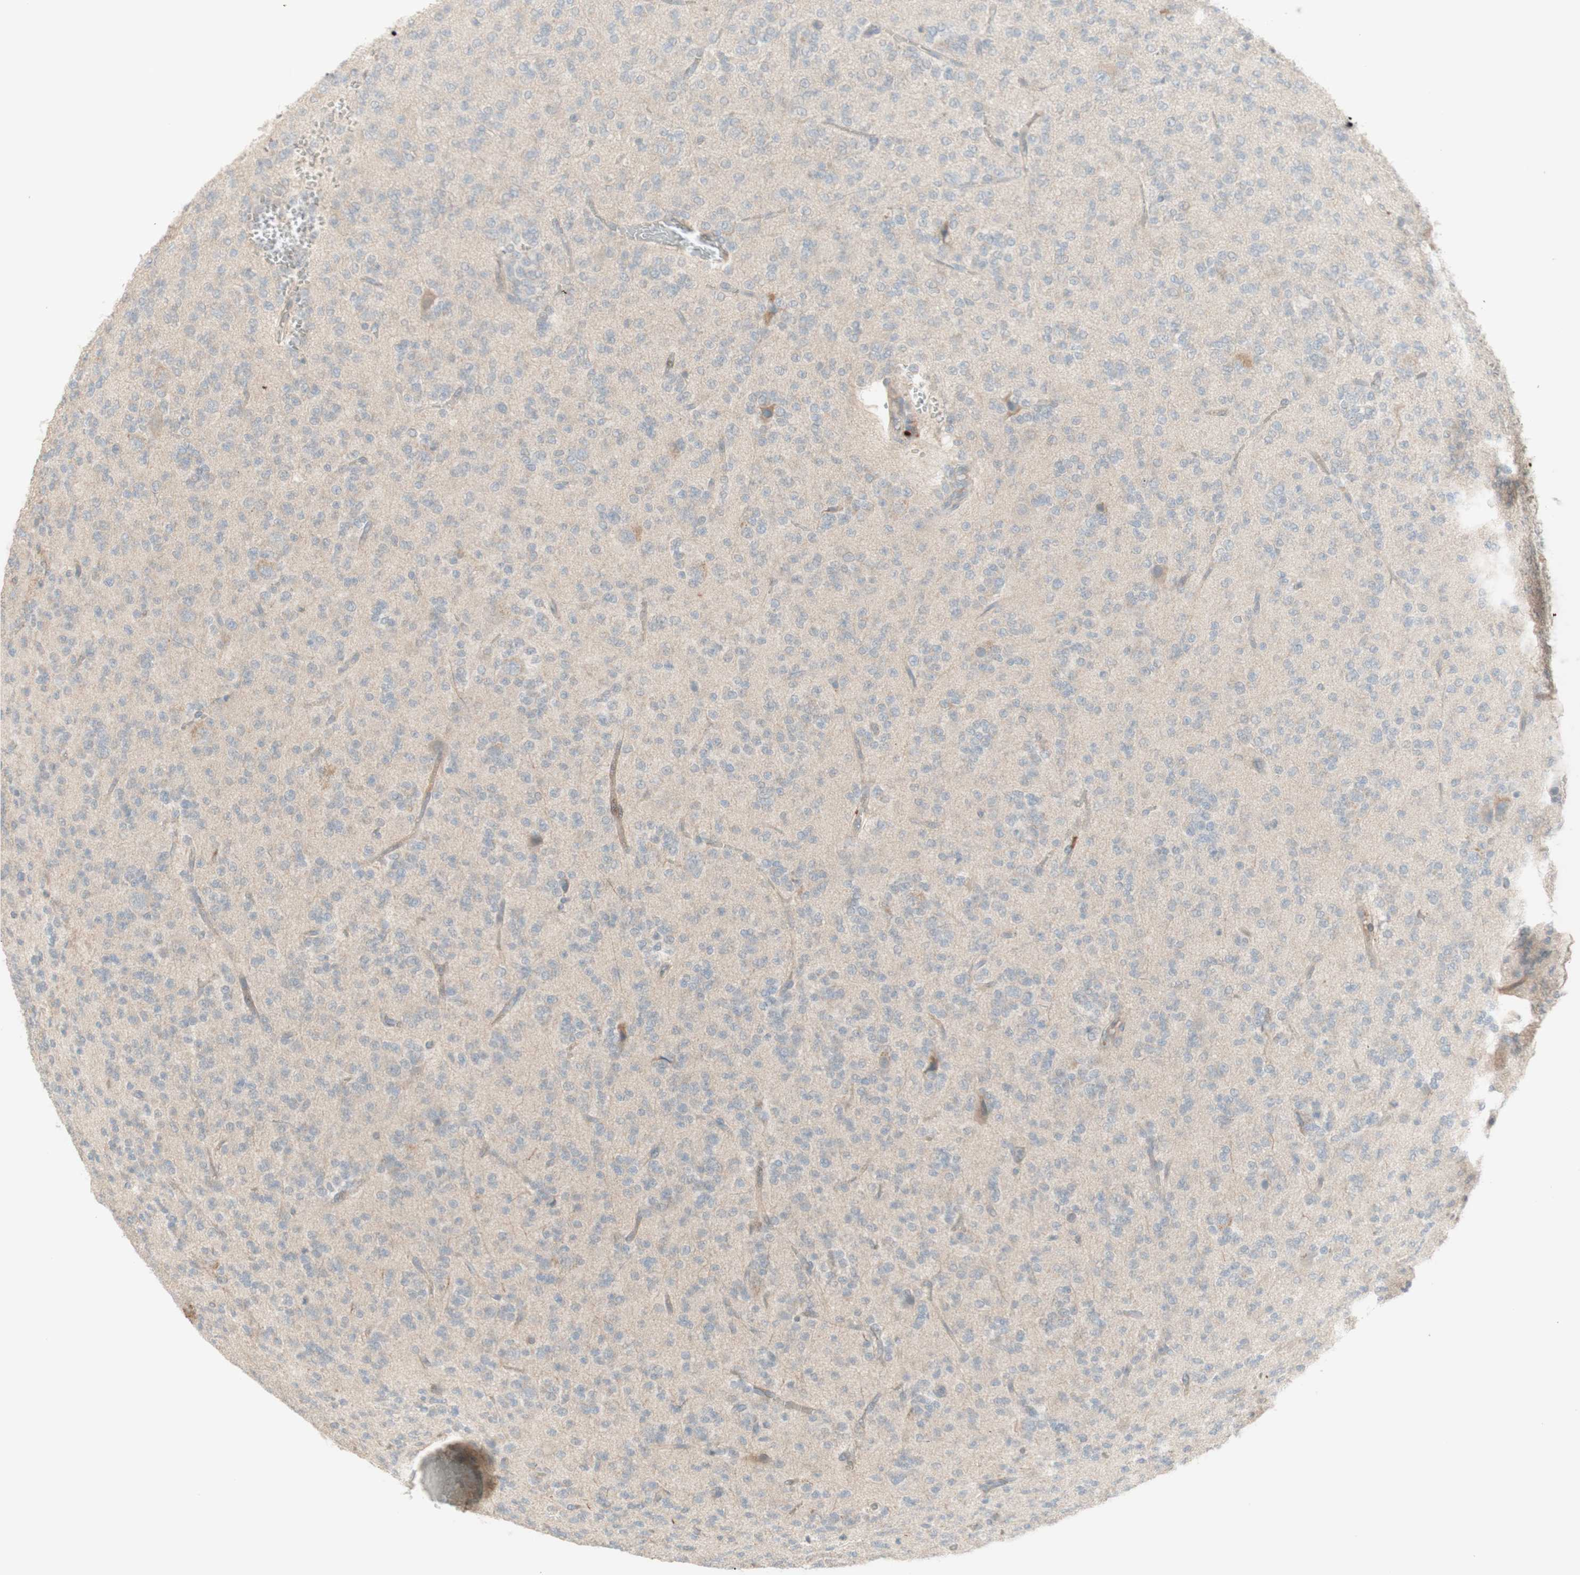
{"staining": {"intensity": "weak", "quantity": "<25%", "location": "cytoplasmic/membranous"}, "tissue": "glioma", "cell_type": "Tumor cells", "image_type": "cancer", "snomed": [{"axis": "morphology", "description": "Glioma, malignant, Low grade"}, {"axis": "topography", "description": "Brain"}], "caption": "This is a histopathology image of immunohistochemistry (IHC) staining of glioma, which shows no staining in tumor cells.", "gene": "PTGER4", "patient": {"sex": "male", "age": 38}}